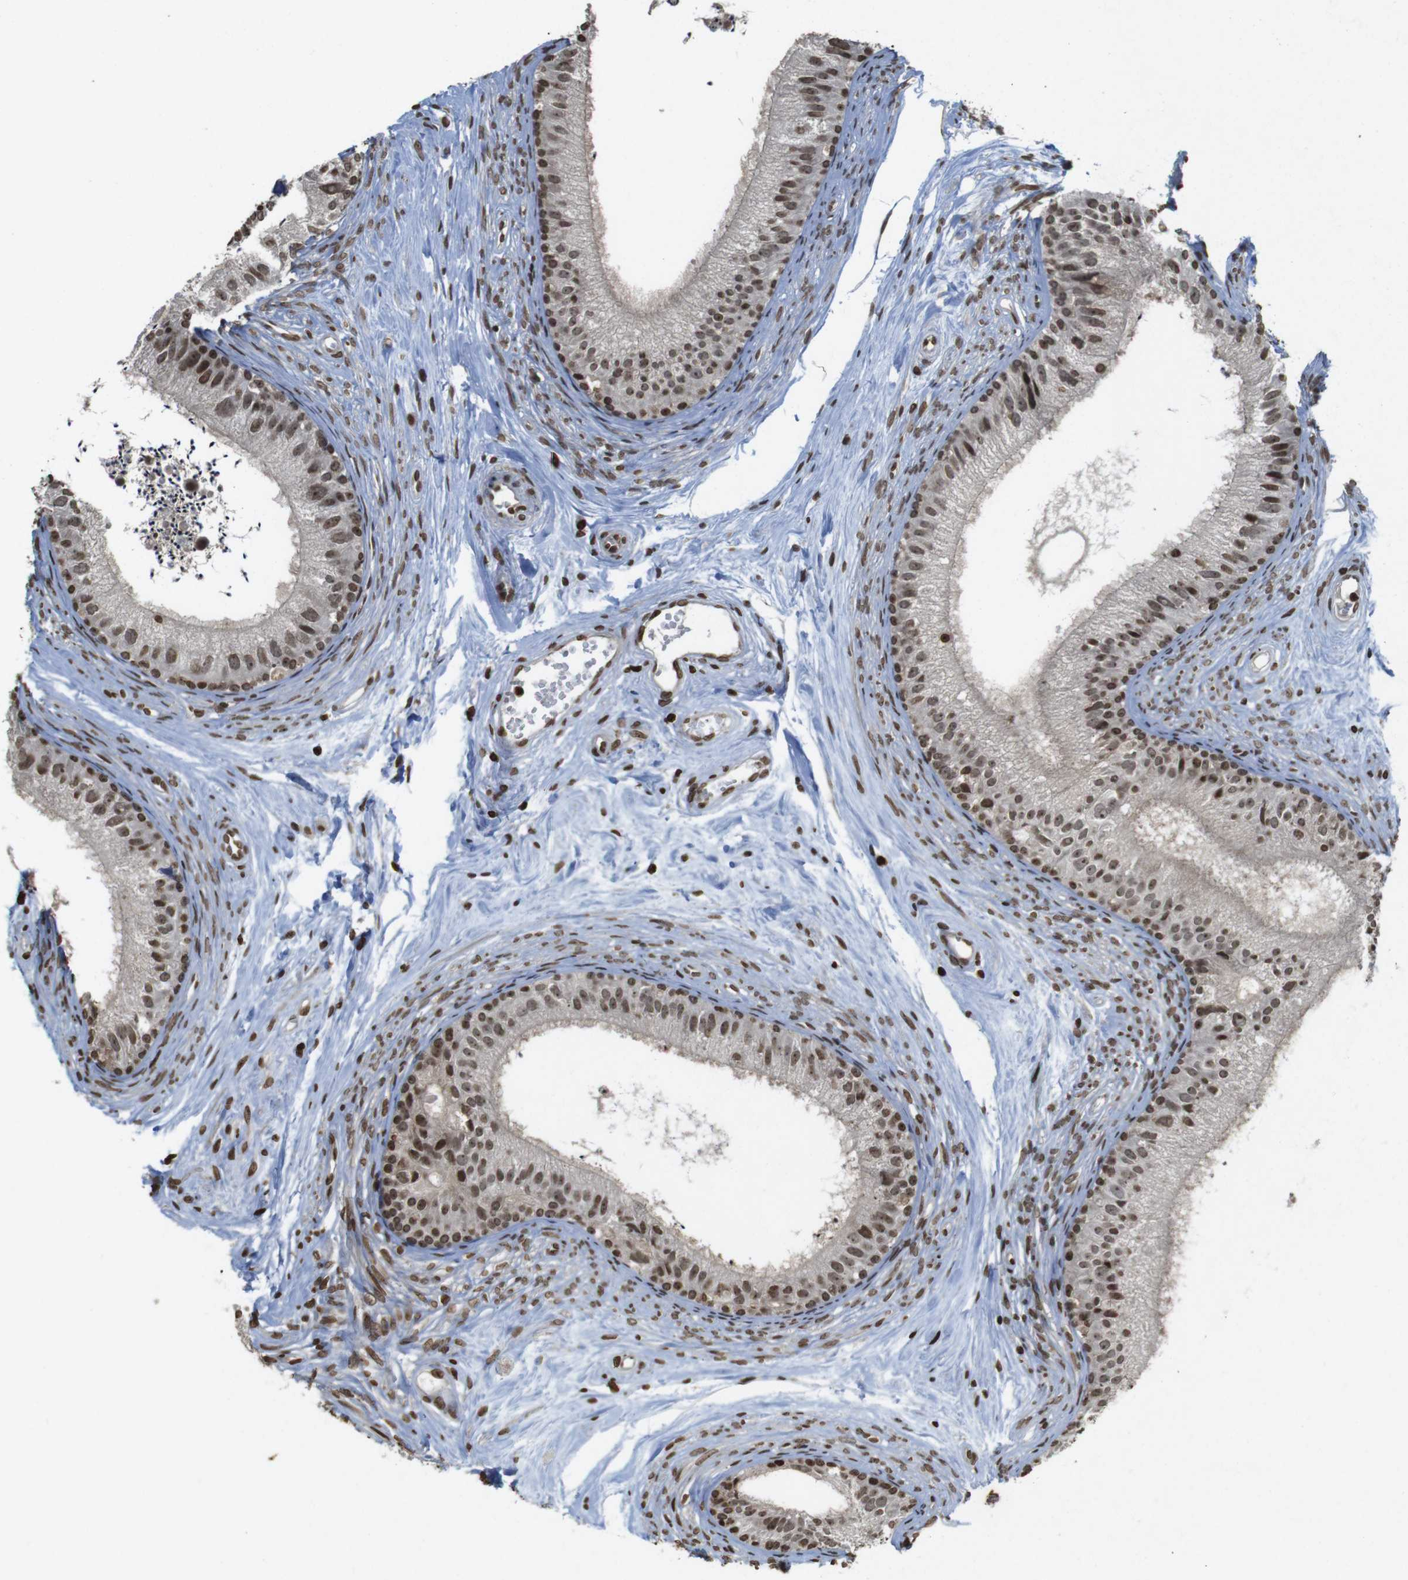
{"staining": {"intensity": "moderate", "quantity": ">75%", "location": "nuclear"}, "tissue": "epididymis", "cell_type": "Glandular cells", "image_type": "normal", "snomed": [{"axis": "morphology", "description": "Normal tissue, NOS"}, {"axis": "topography", "description": "Epididymis"}], "caption": "An image of human epididymis stained for a protein demonstrates moderate nuclear brown staining in glandular cells.", "gene": "FOXA3", "patient": {"sex": "male", "age": 56}}